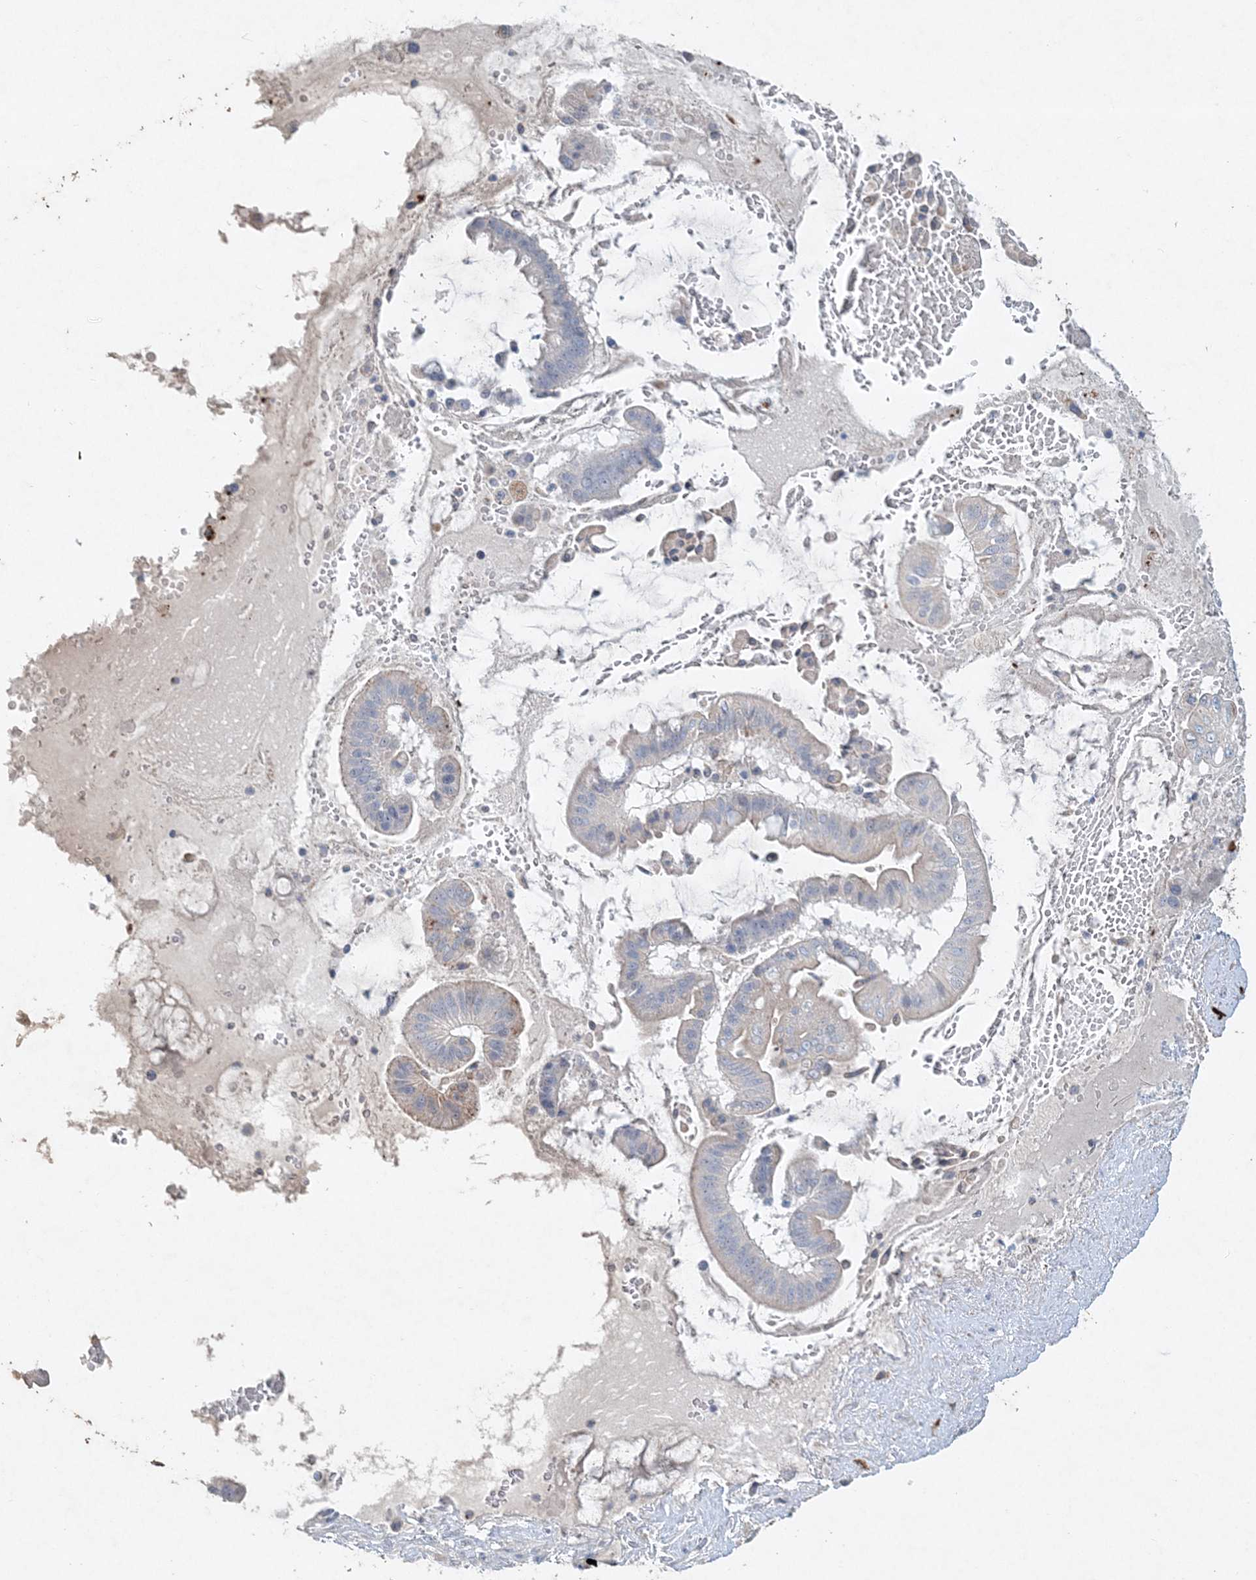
{"staining": {"intensity": "weak", "quantity": "<25%", "location": "cytoplasmic/membranous"}, "tissue": "pancreatic cancer", "cell_type": "Tumor cells", "image_type": "cancer", "snomed": [{"axis": "morphology", "description": "Inflammation, NOS"}, {"axis": "morphology", "description": "Adenocarcinoma, NOS"}, {"axis": "topography", "description": "Pancreas"}], "caption": "This is an immunohistochemistry histopathology image of human adenocarcinoma (pancreatic). There is no expression in tumor cells.", "gene": "DNAH5", "patient": {"sex": "female", "age": 56}}